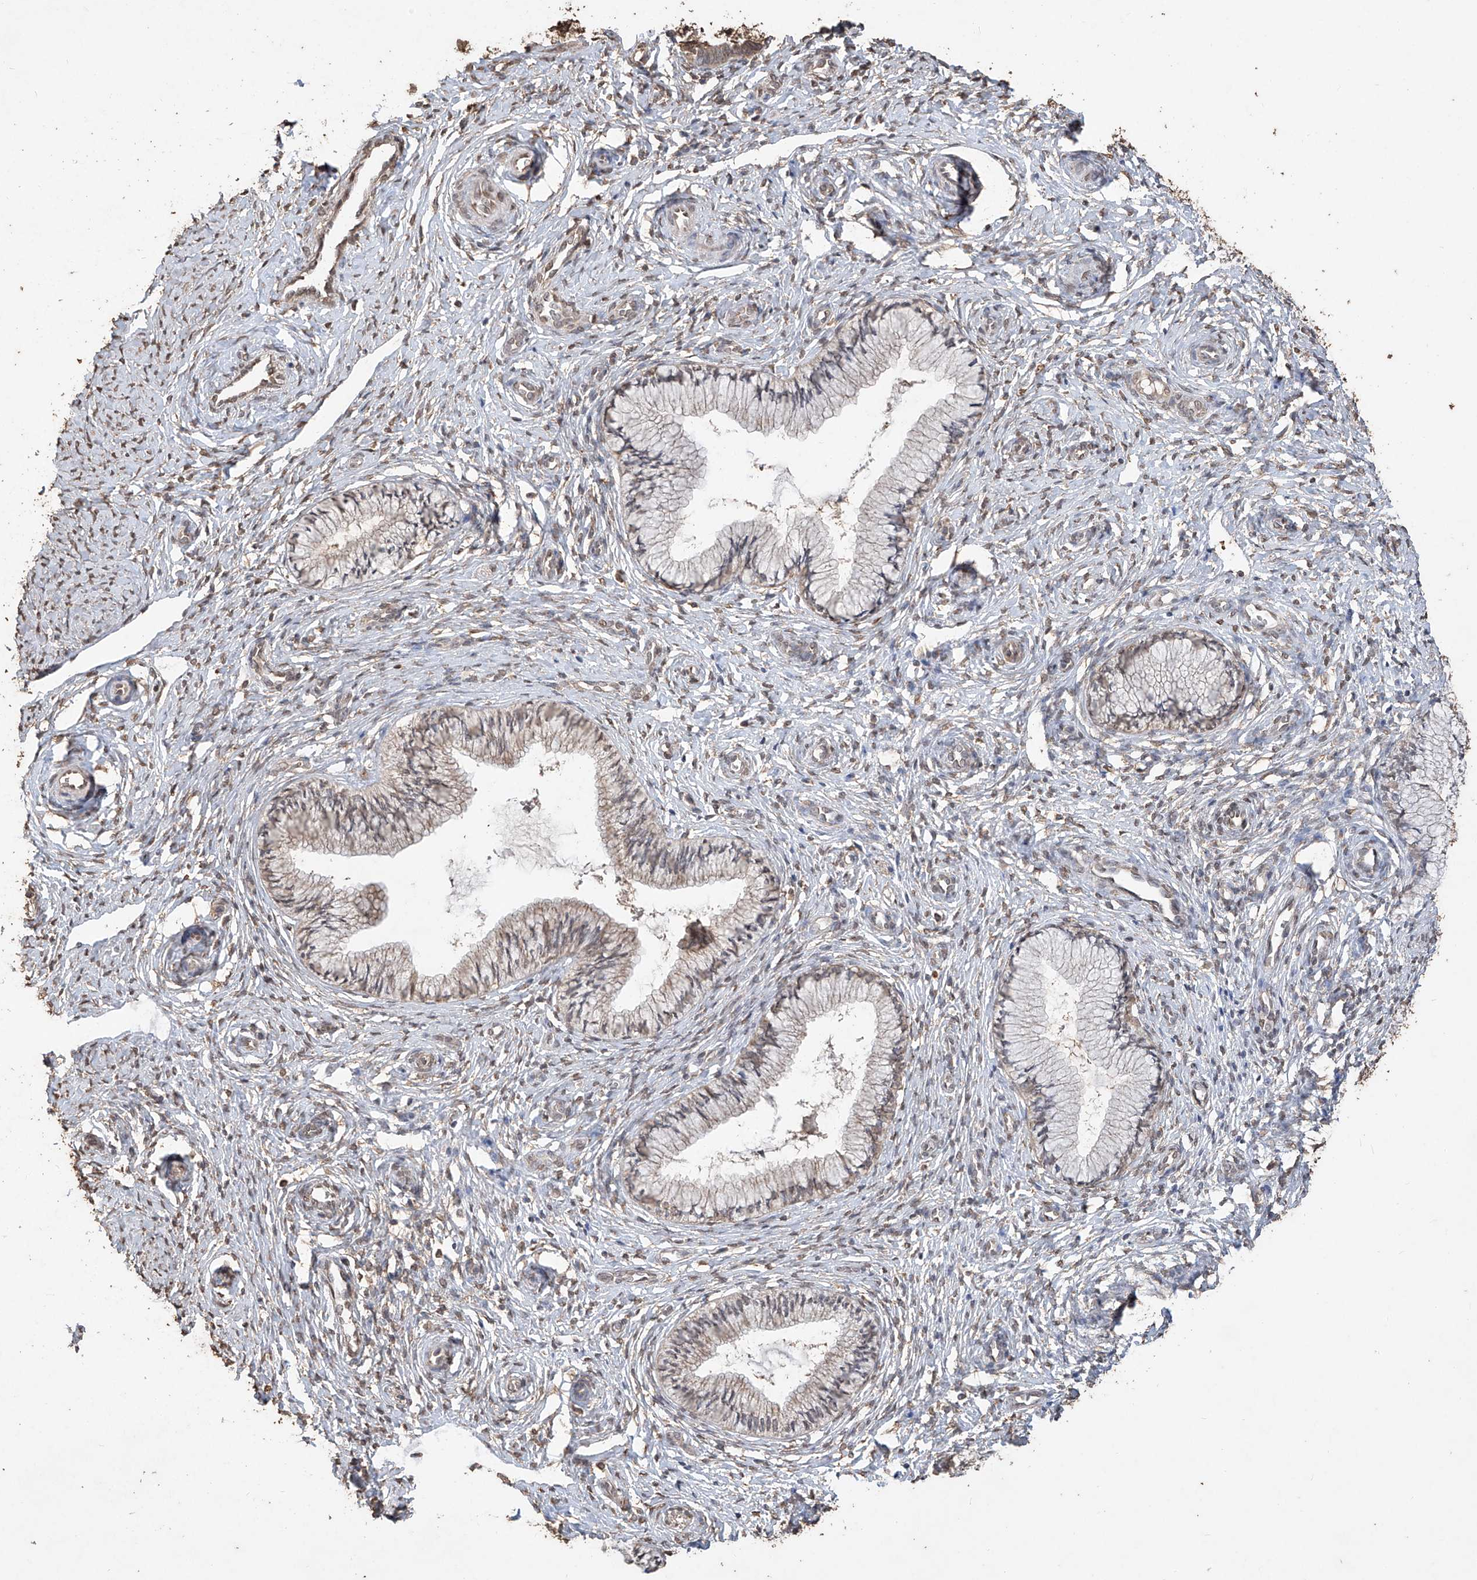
{"staining": {"intensity": "moderate", "quantity": "25%-75%", "location": "cytoplasmic/membranous,nuclear"}, "tissue": "cervix", "cell_type": "Glandular cells", "image_type": "normal", "snomed": [{"axis": "morphology", "description": "Normal tissue, NOS"}, {"axis": "topography", "description": "Cervix"}], "caption": "Immunohistochemistry image of benign cervix stained for a protein (brown), which displays medium levels of moderate cytoplasmic/membranous,nuclear positivity in about 25%-75% of glandular cells.", "gene": "ELOVL1", "patient": {"sex": "female", "age": 27}}